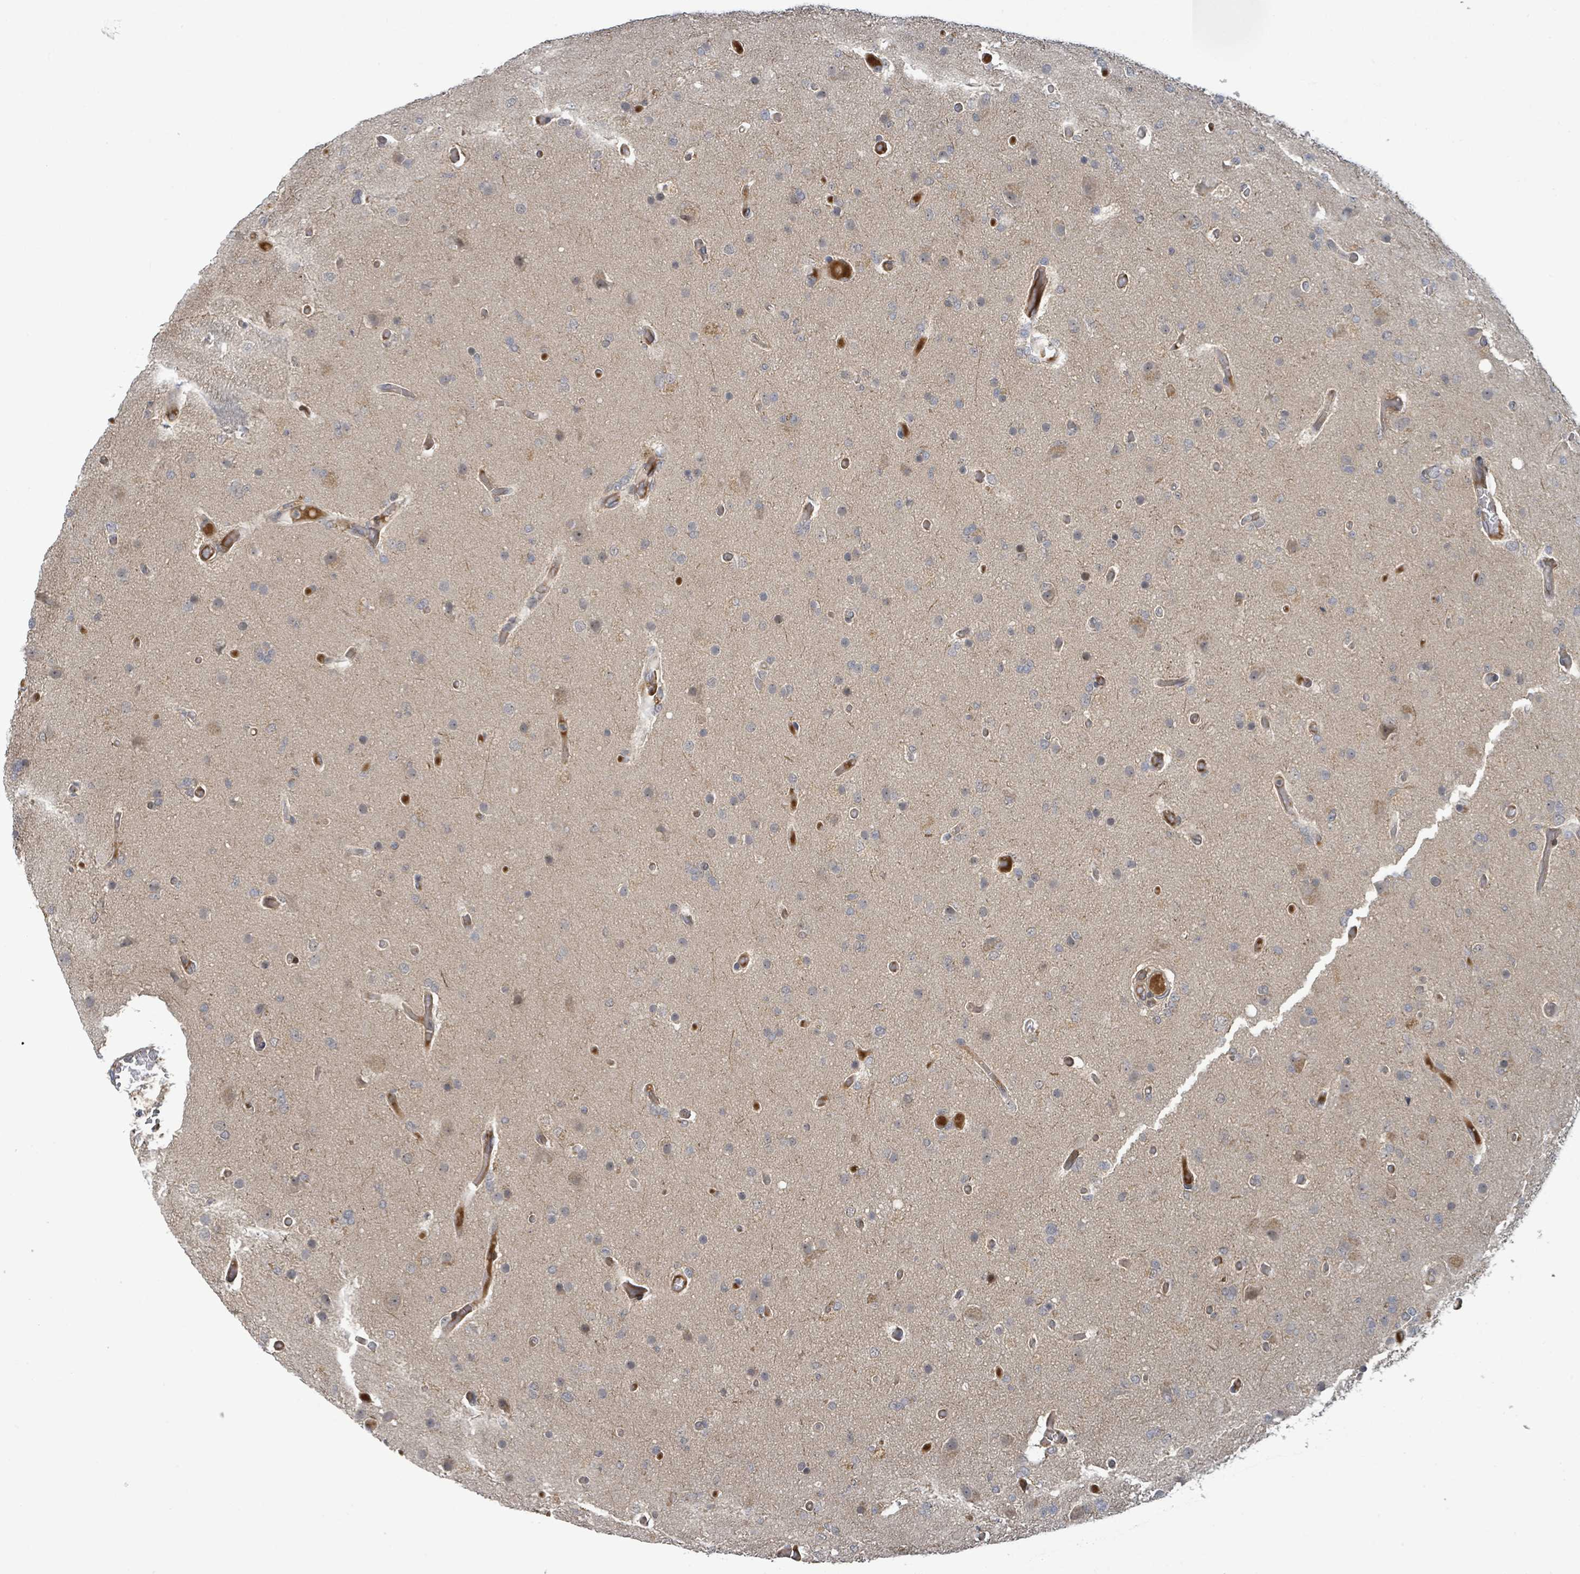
{"staining": {"intensity": "negative", "quantity": "none", "location": "none"}, "tissue": "glioma", "cell_type": "Tumor cells", "image_type": "cancer", "snomed": [{"axis": "morphology", "description": "Glioma, malignant, High grade"}, {"axis": "topography", "description": "Brain"}], "caption": "This photomicrograph is of glioma stained with IHC to label a protein in brown with the nuclei are counter-stained blue. There is no positivity in tumor cells.", "gene": "ITGA11", "patient": {"sex": "female", "age": 74}}